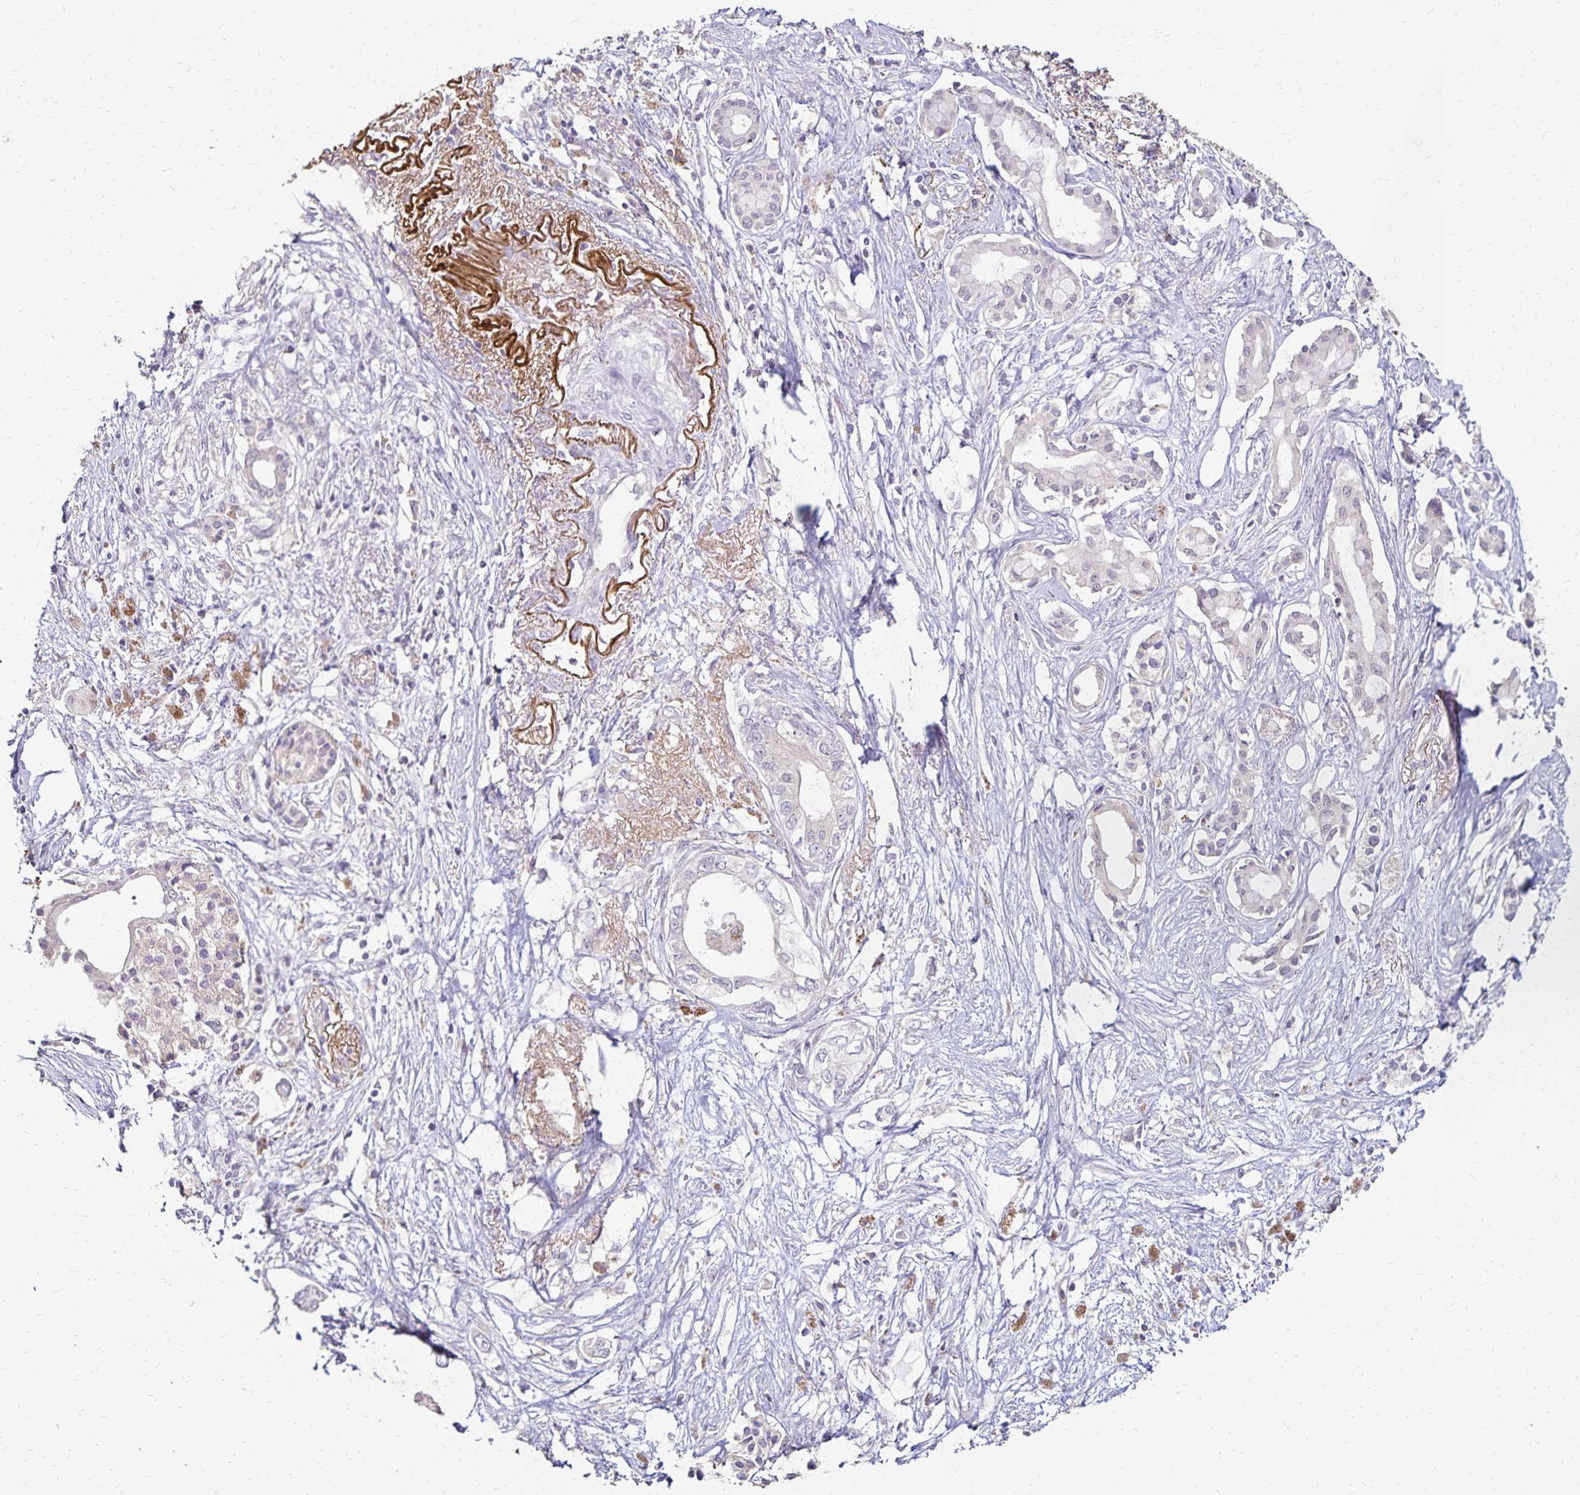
{"staining": {"intensity": "negative", "quantity": "none", "location": "none"}, "tissue": "pancreatic cancer", "cell_type": "Tumor cells", "image_type": "cancer", "snomed": [{"axis": "morphology", "description": "Adenocarcinoma, NOS"}, {"axis": "topography", "description": "Pancreas"}], "caption": "The immunohistochemistry histopathology image has no significant expression in tumor cells of adenocarcinoma (pancreatic) tissue. (Brightfield microscopy of DAB immunohistochemistry at high magnification).", "gene": "EMC10", "patient": {"sex": "female", "age": 63}}